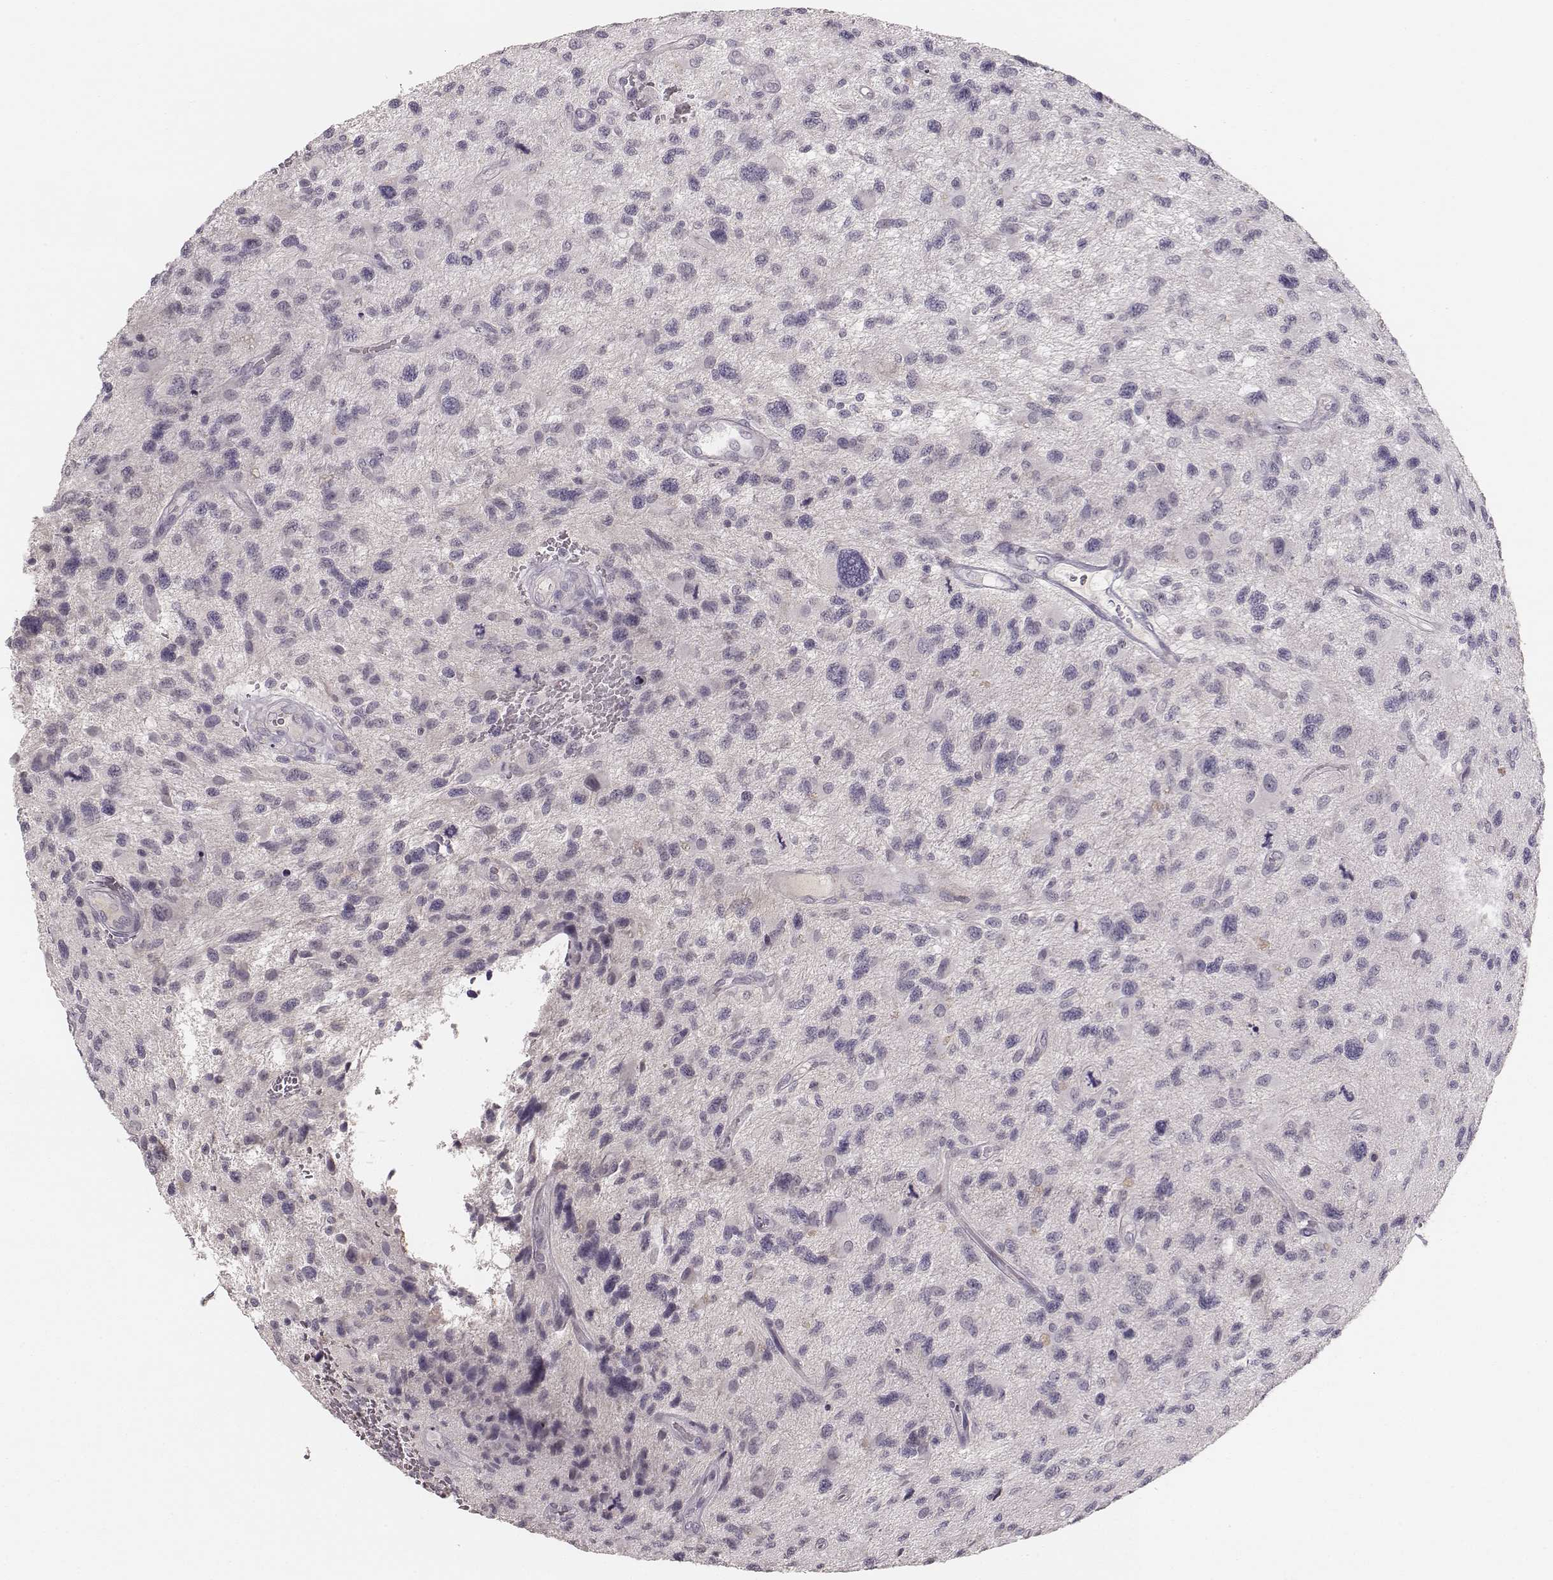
{"staining": {"intensity": "negative", "quantity": "none", "location": "none"}, "tissue": "glioma", "cell_type": "Tumor cells", "image_type": "cancer", "snomed": [{"axis": "morphology", "description": "Glioma, malignant, NOS"}, {"axis": "morphology", "description": "Glioma, malignant, High grade"}, {"axis": "topography", "description": "Brain"}], "caption": "The histopathology image shows no significant positivity in tumor cells of glioma.", "gene": "LY6K", "patient": {"sex": "female", "age": 71}}